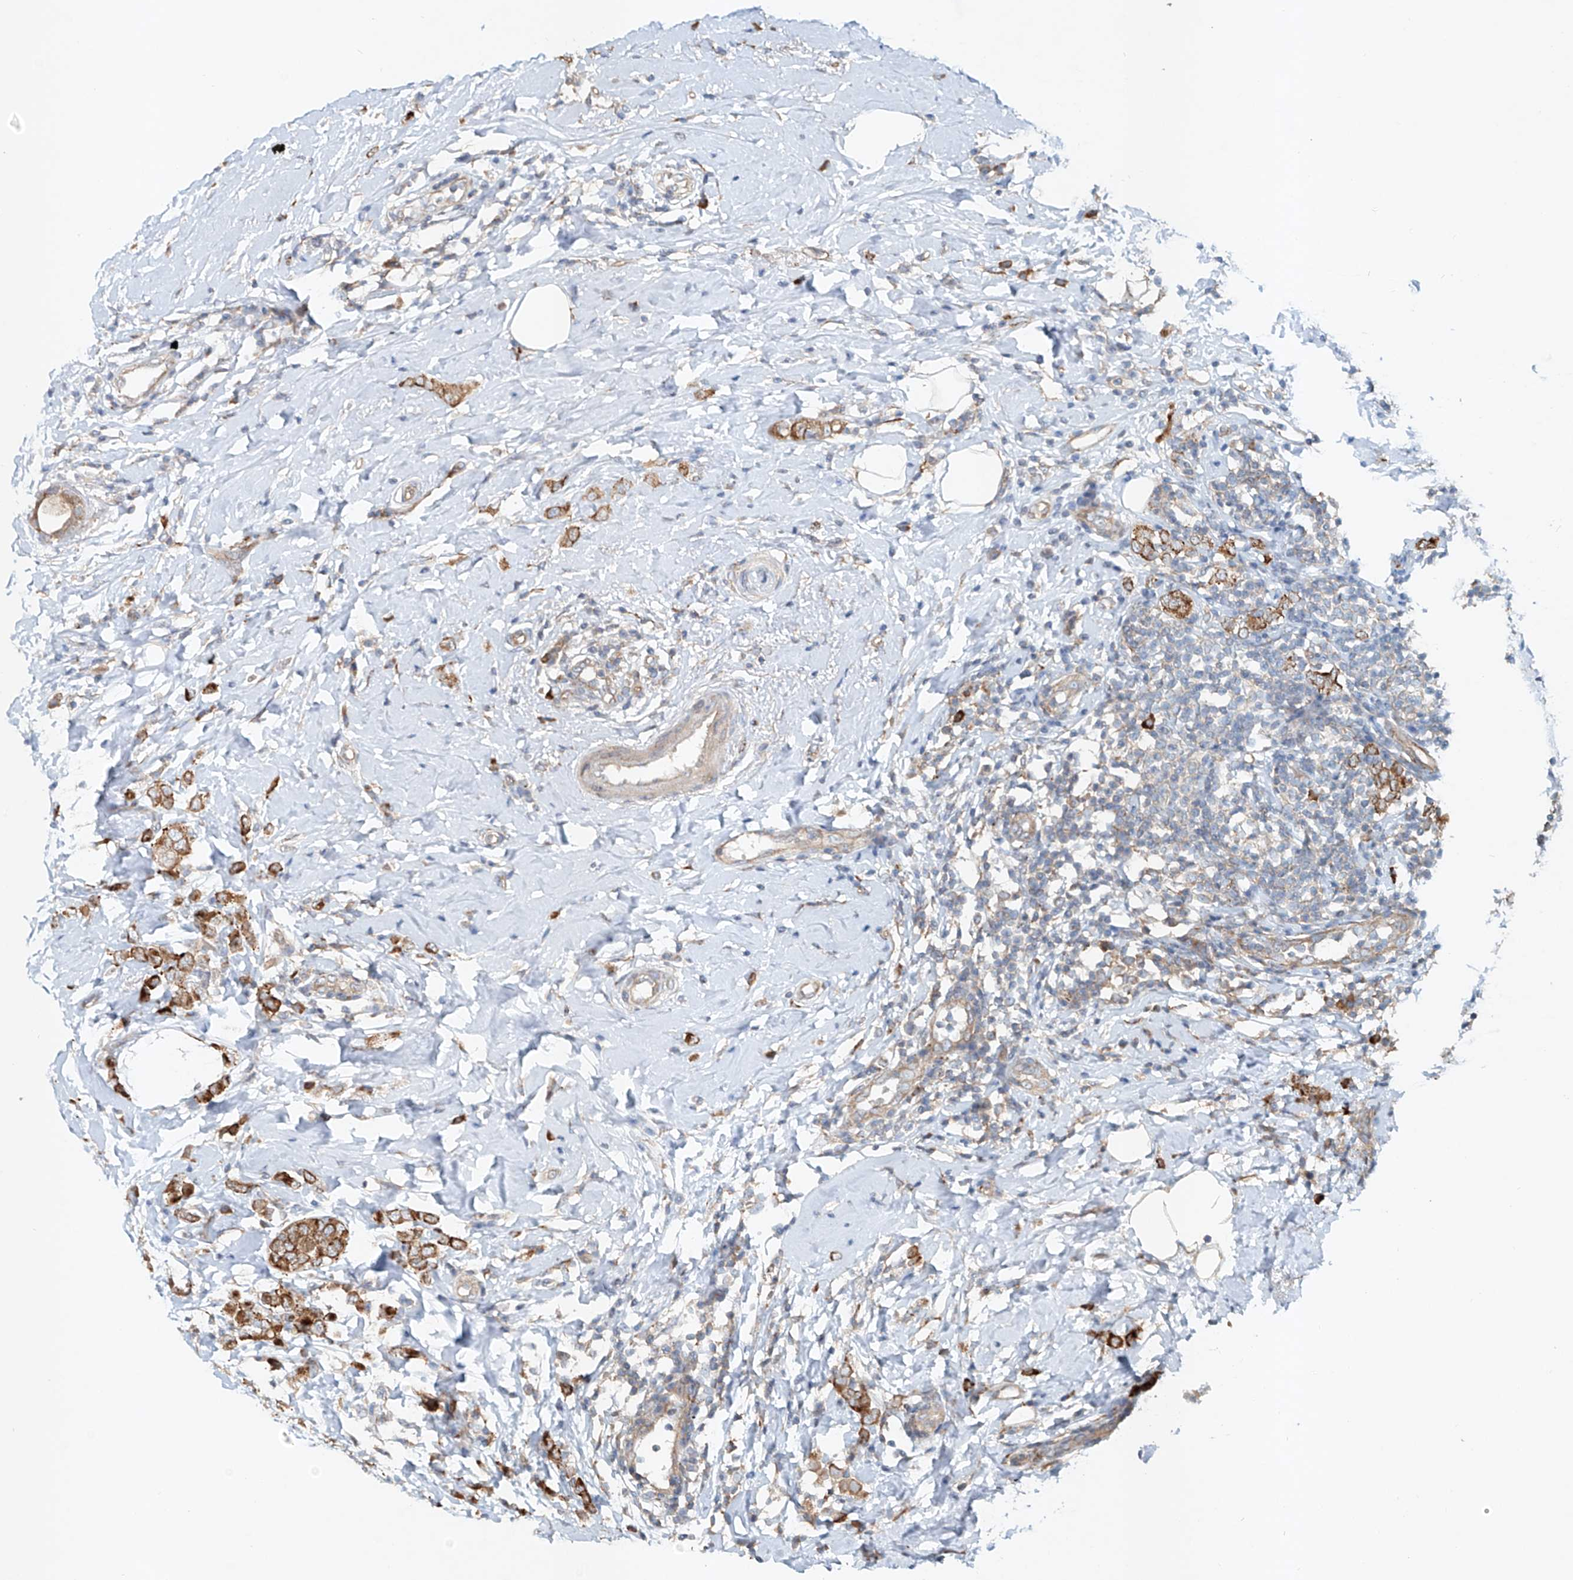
{"staining": {"intensity": "moderate", "quantity": ">75%", "location": "cytoplasmic/membranous"}, "tissue": "breast cancer", "cell_type": "Tumor cells", "image_type": "cancer", "snomed": [{"axis": "morphology", "description": "Lobular carcinoma"}, {"axis": "topography", "description": "Breast"}], "caption": "Immunohistochemical staining of human breast cancer (lobular carcinoma) shows medium levels of moderate cytoplasmic/membranous staining in approximately >75% of tumor cells.", "gene": "SNAP29", "patient": {"sex": "female", "age": 47}}